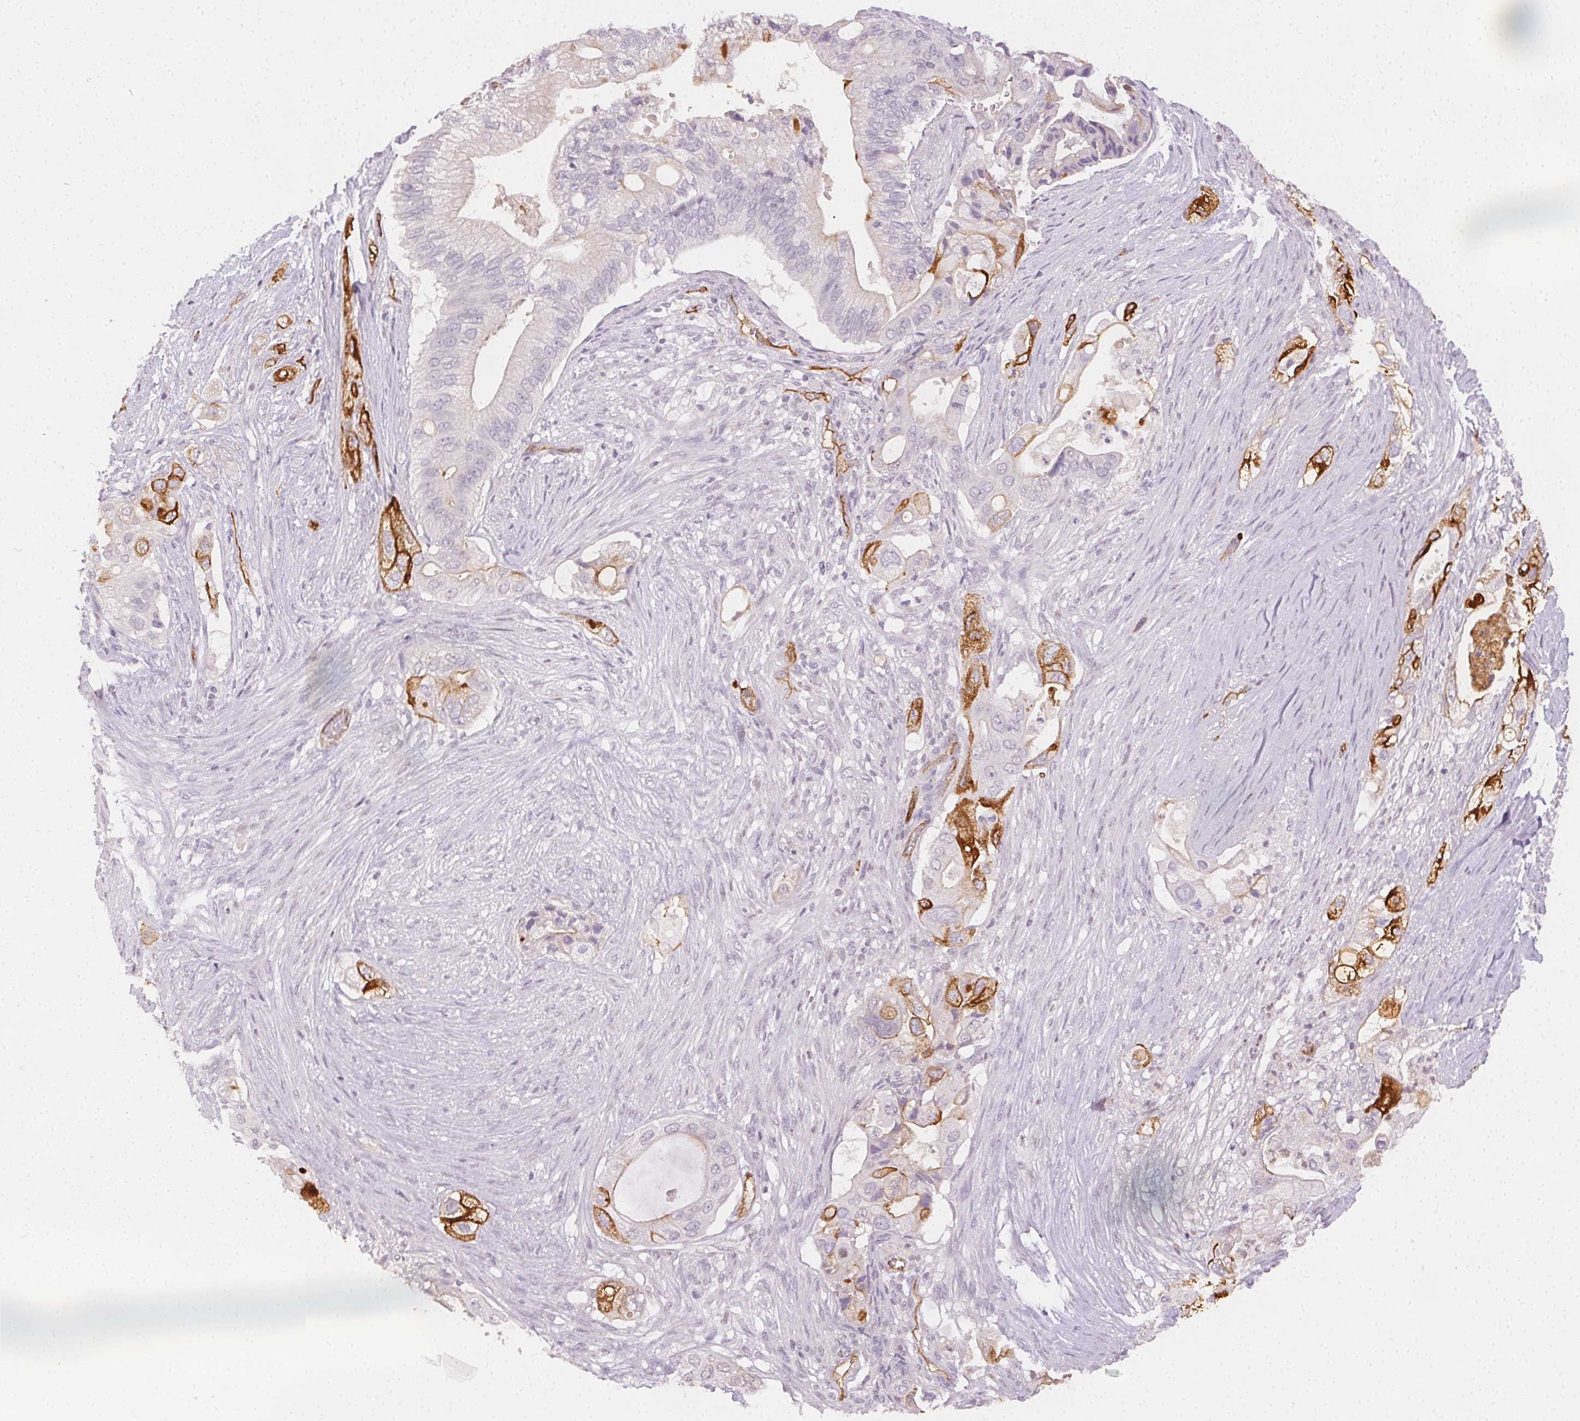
{"staining": {"intensity": "strong", "quantity": "<25%", "location": "cytoplasmic/membranous"}, "tissue": "pancreatic cancer", "cell_type": "Tumor cells", "image_type": "cancer", "snomed": [{"axis": "morphology", "description": "Adenocarcinoma, NOS"}, {"axis": "topography", "description": "Pancreas"}], "caption": "The micrograph demonstrates a brown stain indicating the presence of a protein in the cytoplasmic/membranous of tumor cells in adenocarcinoma (pancreatic). The protein of interest is shown in brown color, while the nuclei are stained blue.", "gene": "PODXL", "patient": {"sex": "female", "age": 72}}